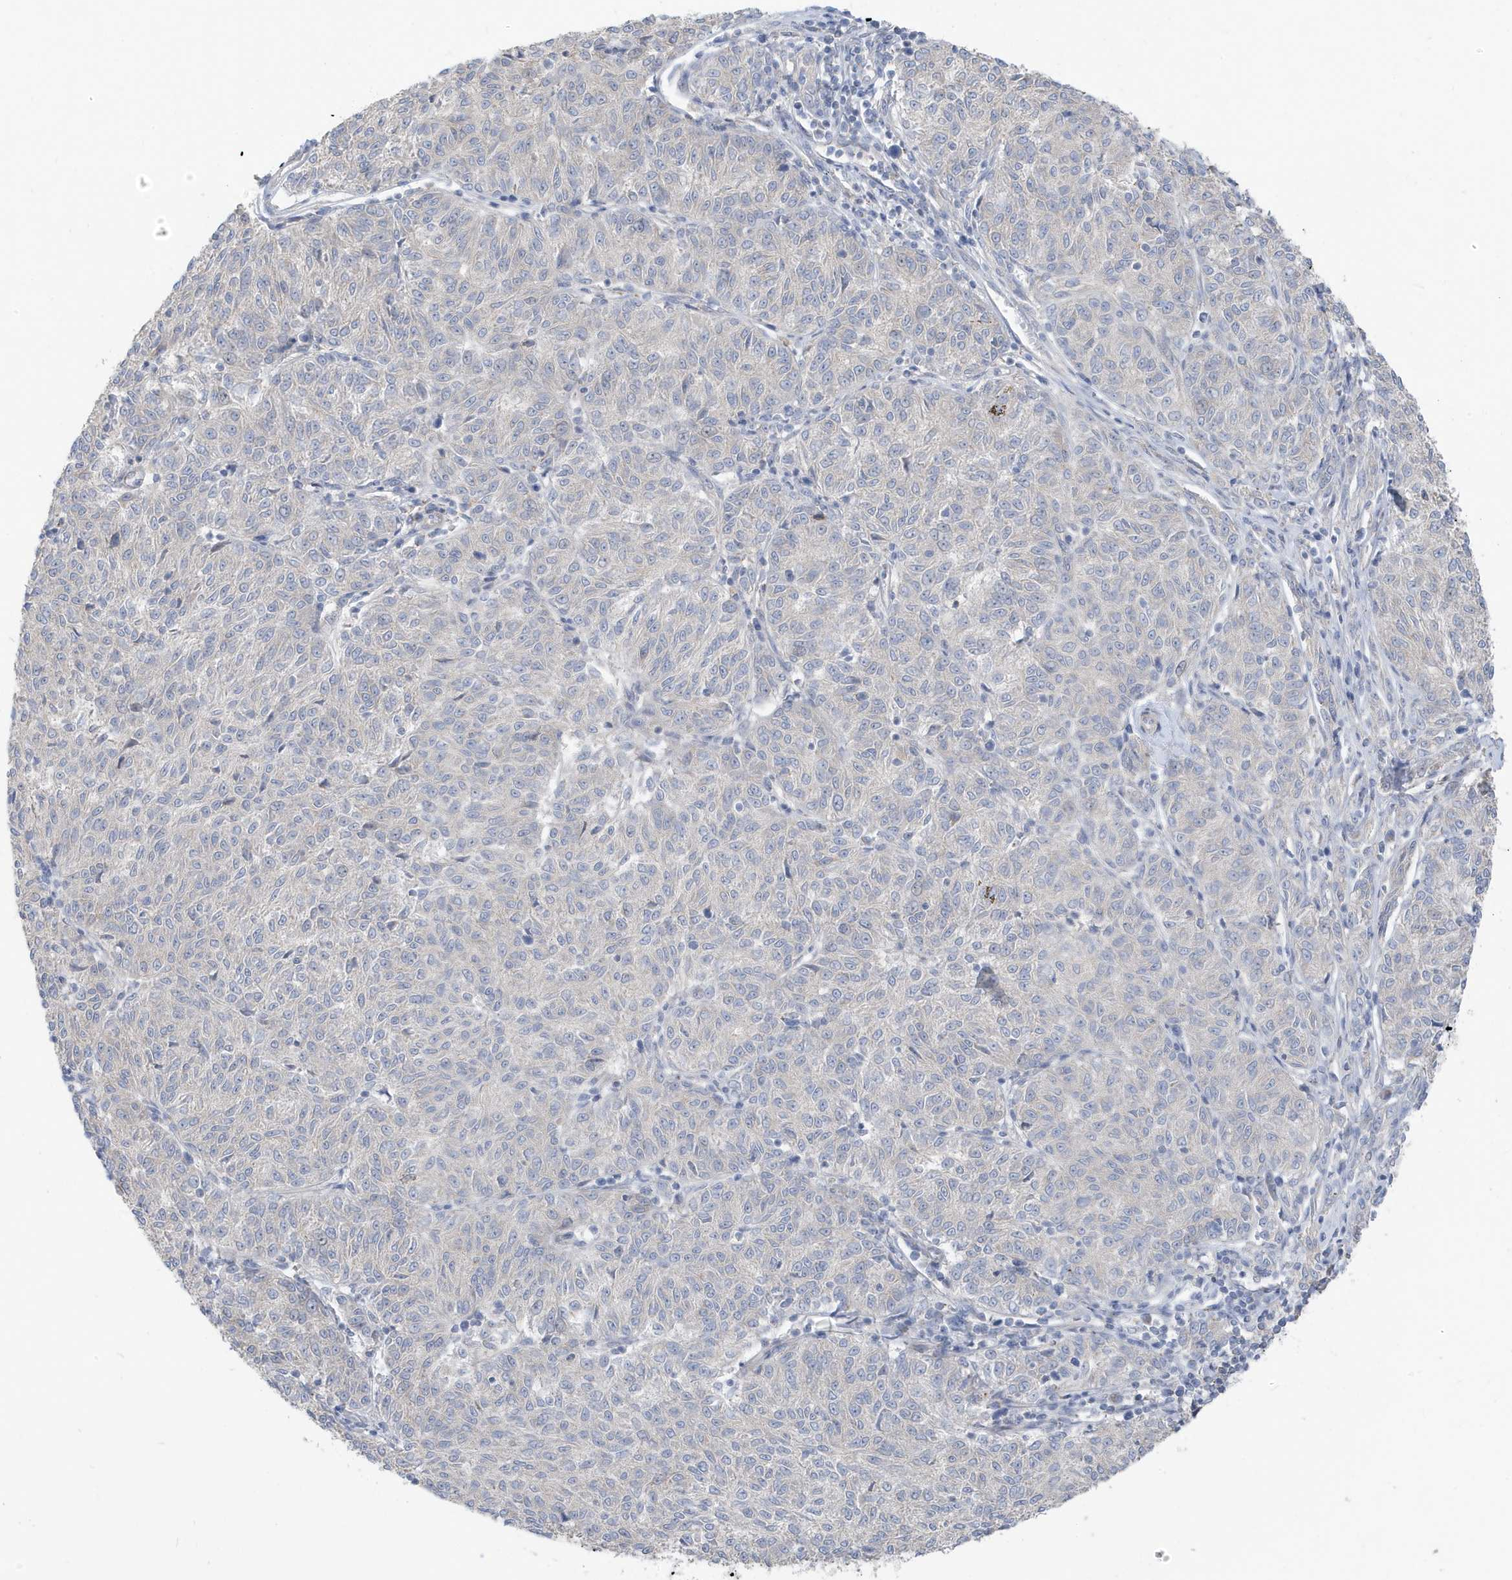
{"staining": {"intensity": "negative", "quantity": "none", "location": "none"}, "tissue": "melanoma", "cell_type": "Tumor cells", "image_type": "cancer", "snomed": [{"axis": "morphology", "description": "Malignant melanoma, NOS"}, {"axis": "topography", "description": "Skin"}], "caption": "The micrograph displays no staining of tumor cells in malignant melanoma.", "gene": "ATP13A5", "patient": {"sex": "female", "age": 72}}